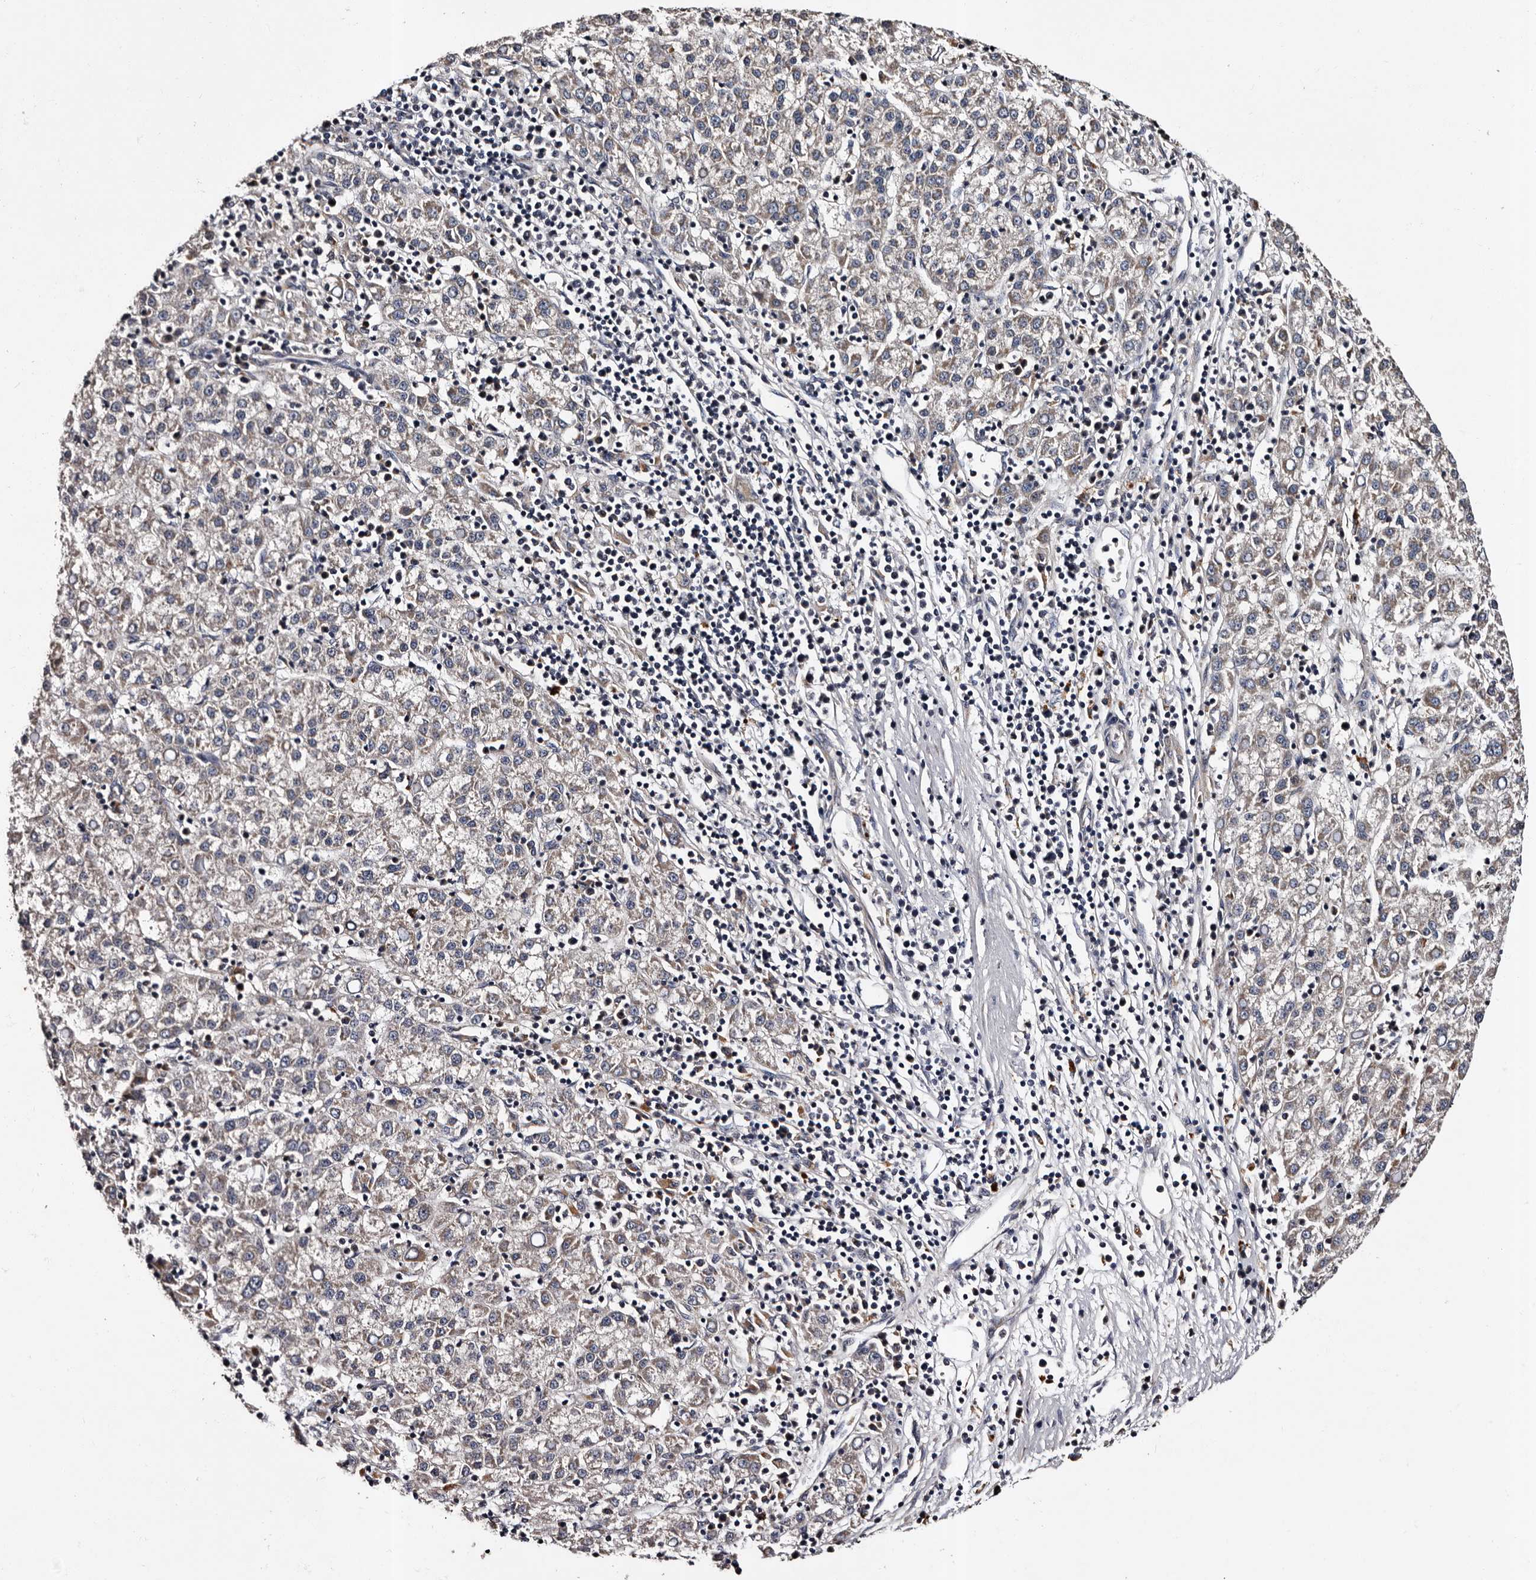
{"staining": {"intensity": "weak", "quantity": "<25%", "location": "cytoplasmic/membranous"}, "tissue": "liver cancer", "cell_type": "Tumor cells", "image_type": "cancer", "snomed": [{"axis": "morphology", "description": "Carcinoma, Hepatocellular, NOS"}, {"axis": "topography", "description": "Liver"}], "caption": "Tumor cells show no significant protein staining in hepatocellular carcinoma (liver). (DAB (3,3'-diaminobenzidine) immunohistochemistry, high magnification).", "gene": "ADCK5", "patient": {"sex": "female", "age": 58}}